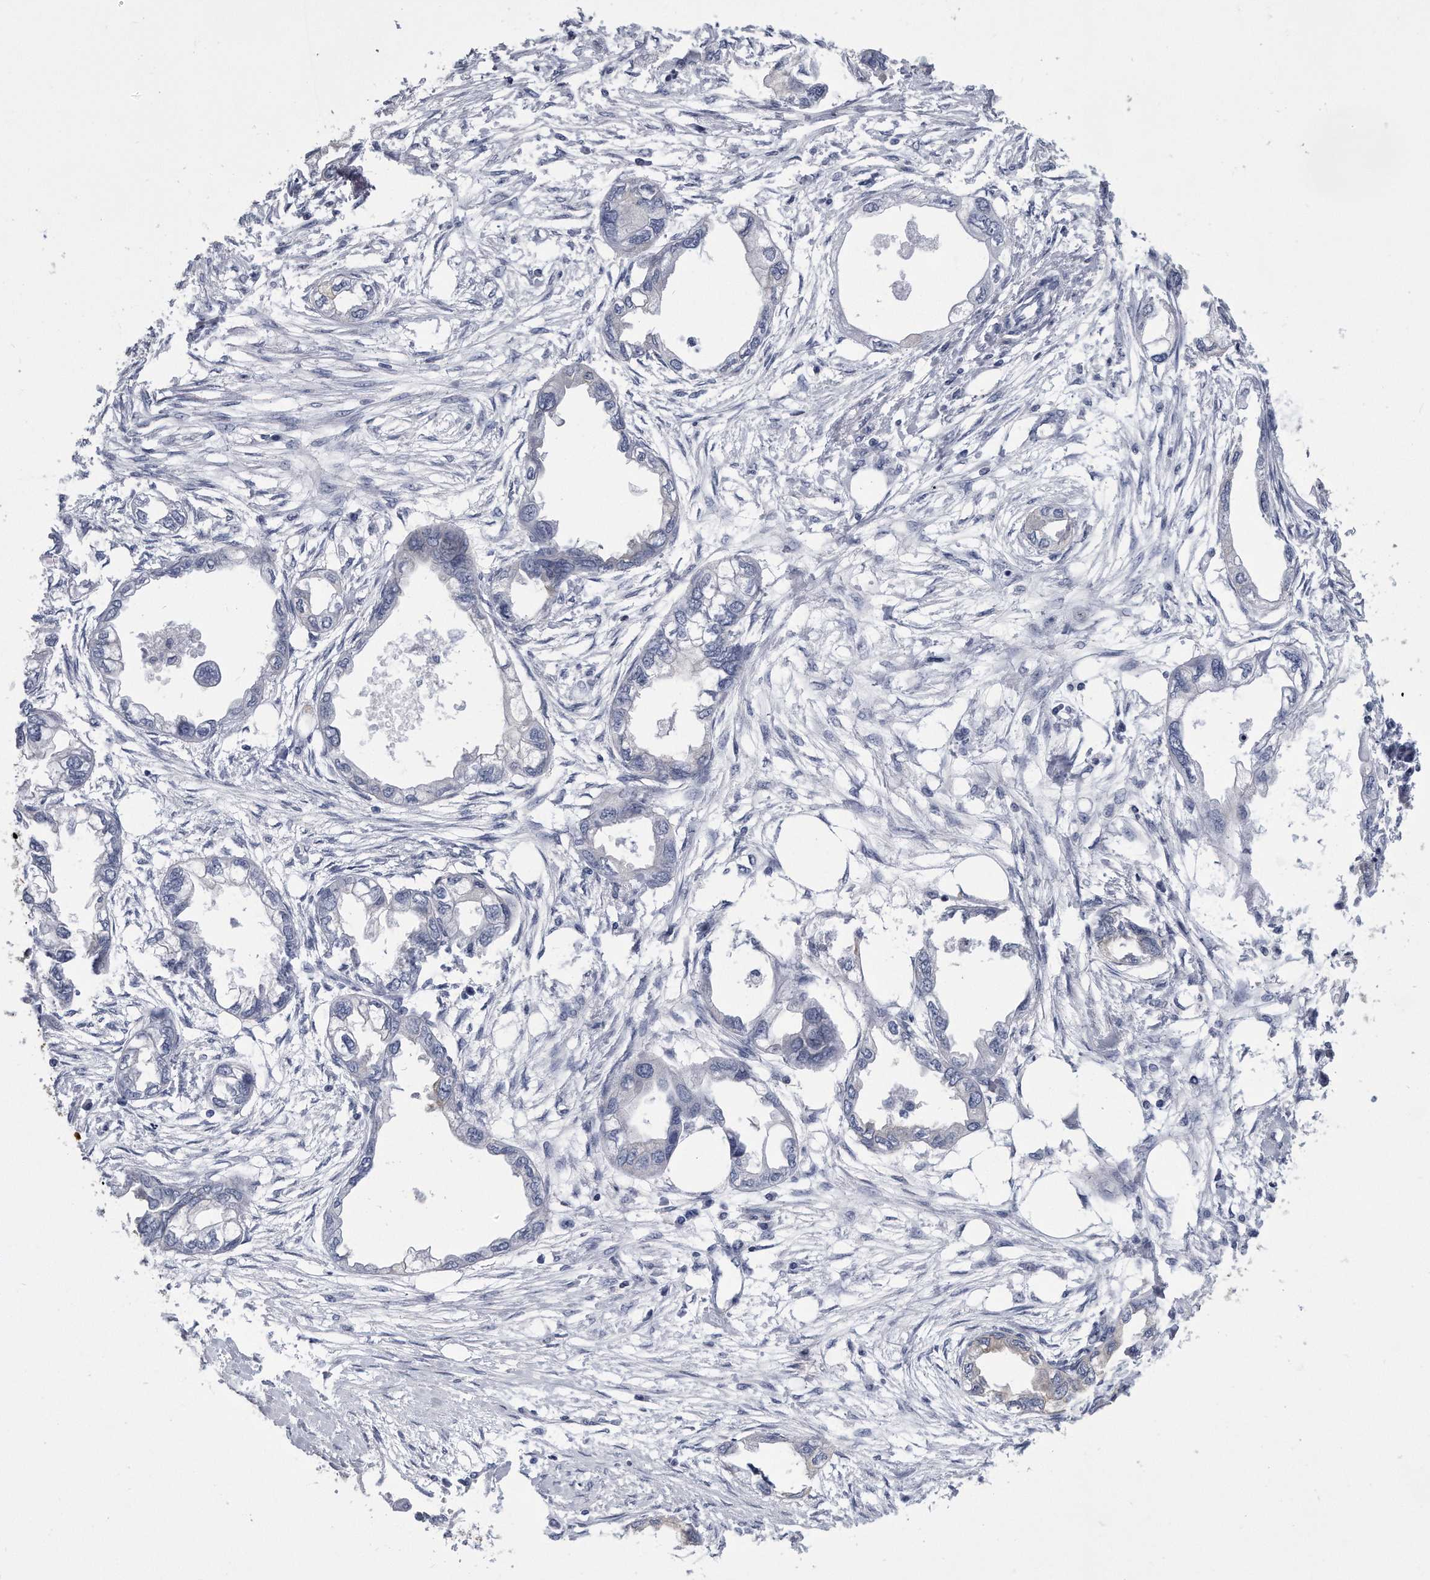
{"staining": {"intensity": "negative", "quantity": "none", "location": "none"}, "tissue": "endometrial cancer", "cell_type": "Tumor cells", "image_type": "cancer", "snomed": [{"axis": "morphology", "description": "Adenocarcinoma, NOS"}, {"axis": "morphology", "description": "Adenocarcinoma, metastatic, NOS"}, {"axis": "topography", "description": "Adipose tissue"}, {"axis": "topography", "description": "Endometrium"}], "caption": "Immunohistochemistry image of human metastatic adenocarcinoma (endometrial) stained for a protein (brown), which exhibits no staining in tumor cells. Nuclei are stained in blue.", "gene": "PYGB", "patient": {"sex": "female", "age": 67}}